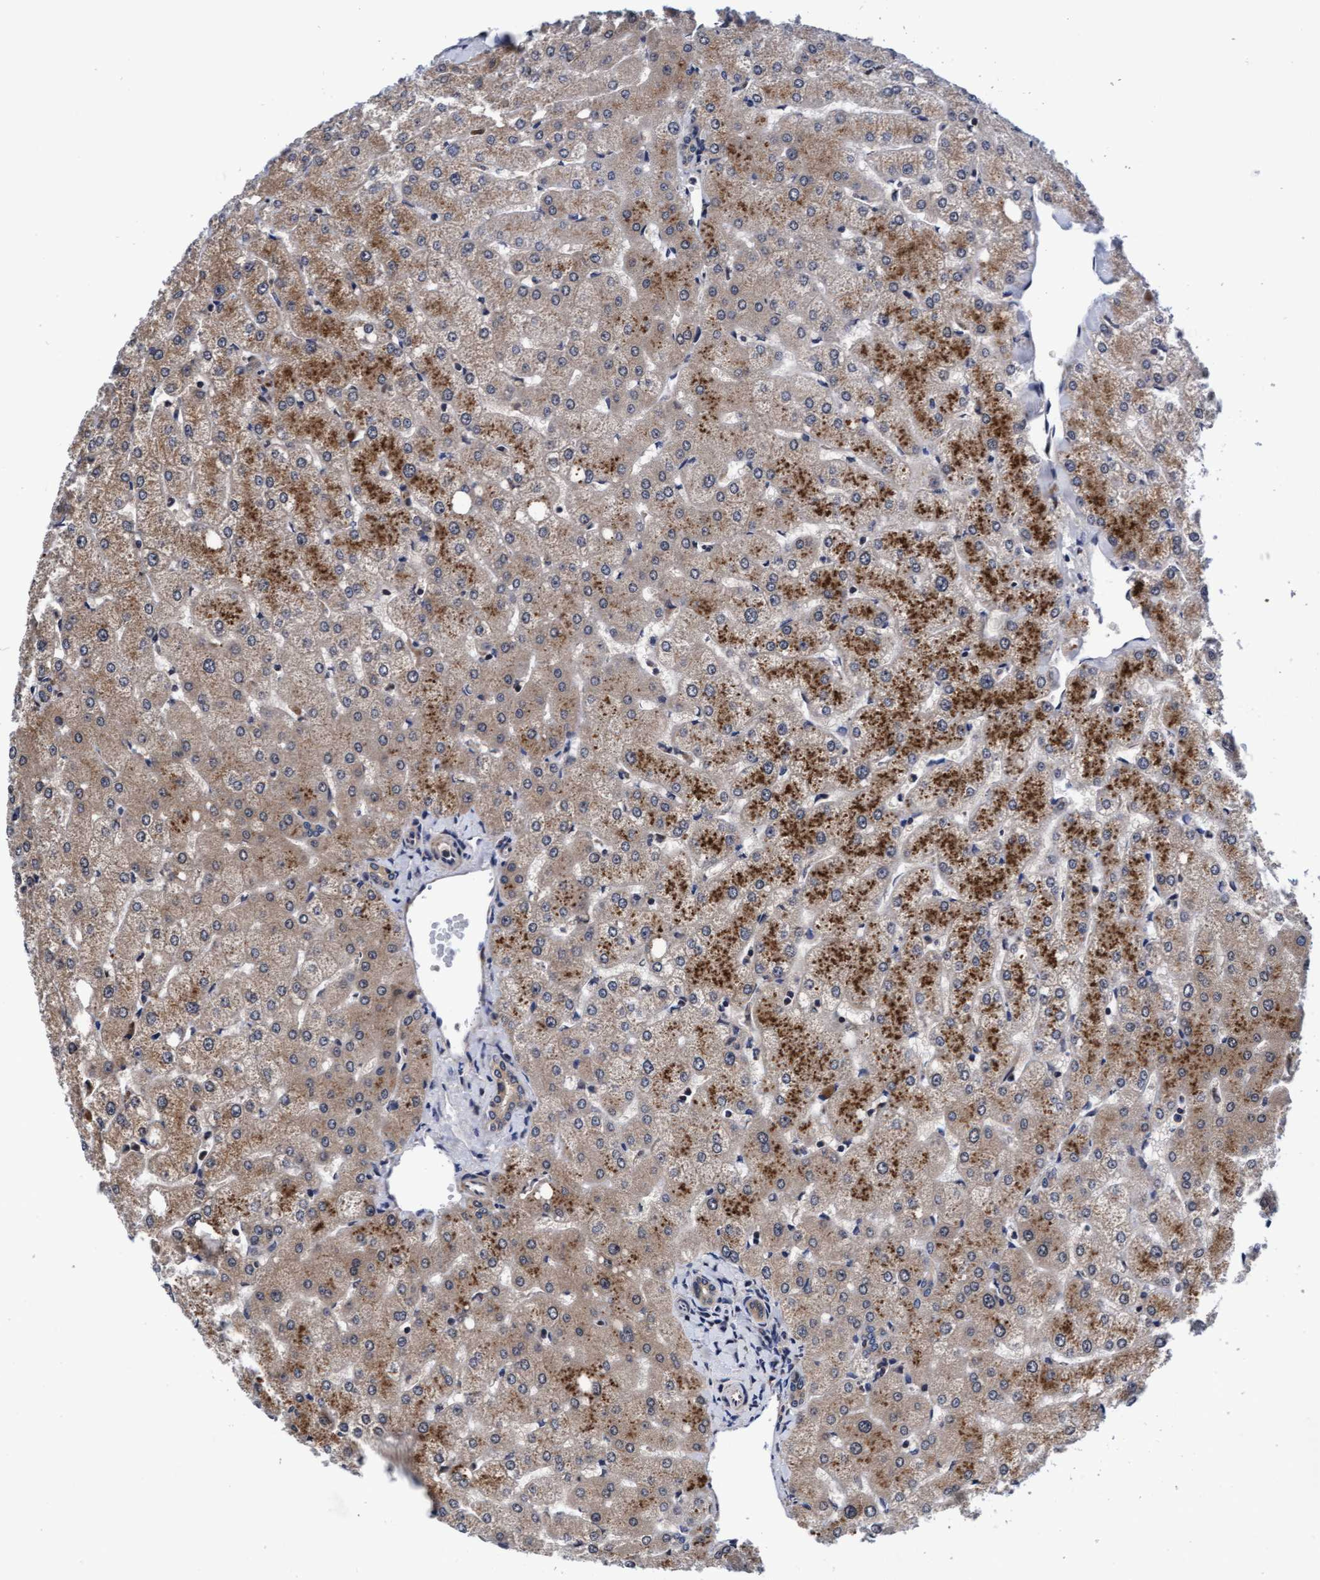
{"staining": {"intensity": "weak", "quantity": "25%-75%", "location": "cytoplasmic/membranous"}, "tissue": "liver", "cell_type": "Cholangiocytes", "image_type": "normal", "snomed": [{"axis": "morphology", "description": "Normal tissue, NOS"}, {"axis": "topography", "description": "Liver"}], "caption": "Weak cytoplasmic/membranous expression for a protein is identified in approximately 25%-75% of cholangiocytes of unremarkable liver using IHC.", "gene": "EFCAB13", "patient": {"sex": "female", "age": 54}}